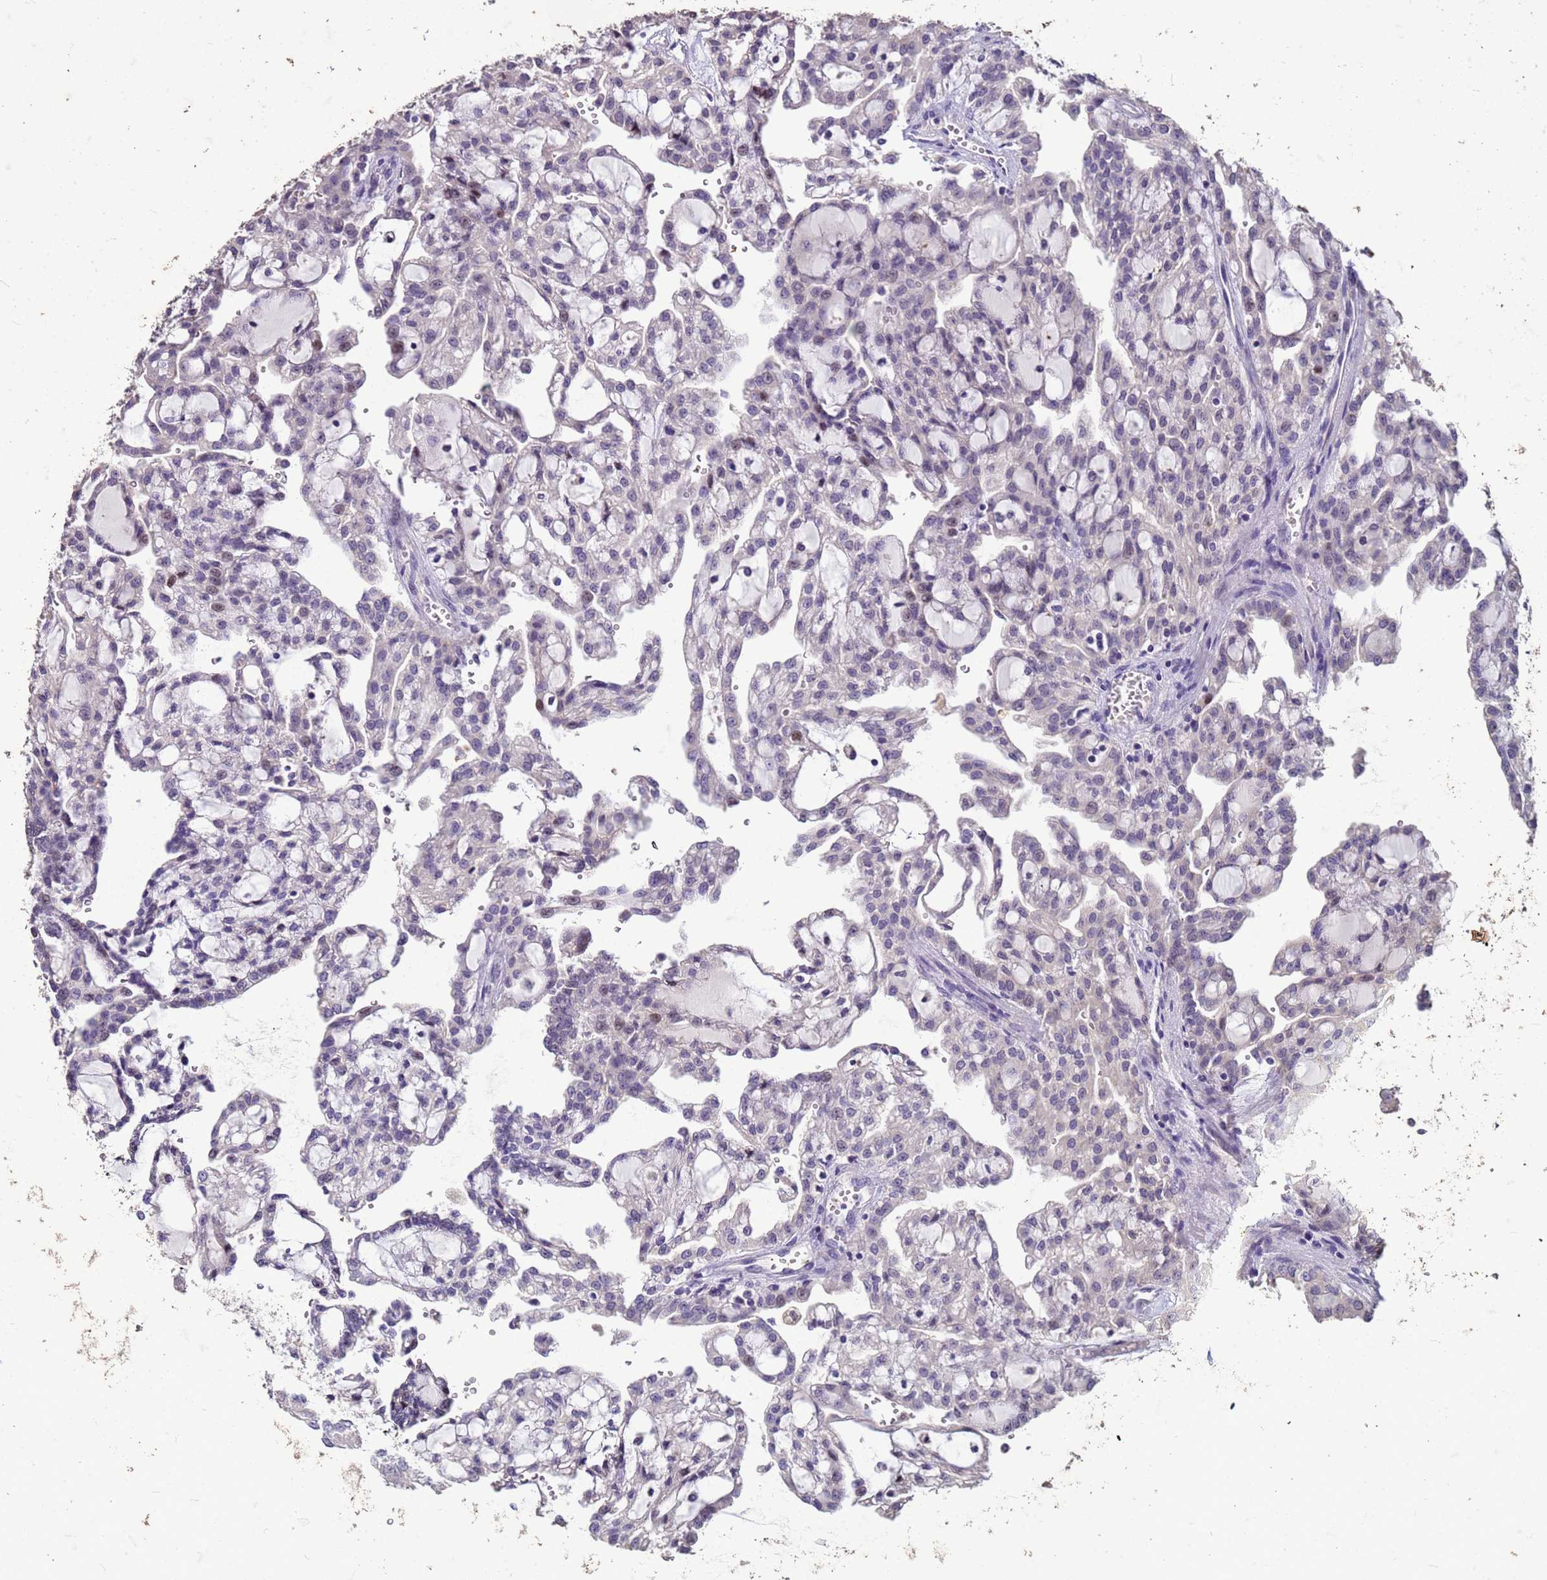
{"staining": {"intensity": "weak", "quantity": "<25%", "location": "nuclear"}, "tissue": "renal cancer", "cell_type": "Tumor cells", "image_type": "cancer", "snomed": [{"axis": "morphology", "description": "Adenocarcinoma, NOS"}, {"axis": "topography", "description": "Kidney"}], "caption": "A high-resolution photomicrograph shows immunohistochemistry staining of adenocarcinoma (renal), which displays no significant expression in tumor cells.", "gene": "FAM184B", "patient": {"sex": "male", "age": 63}}